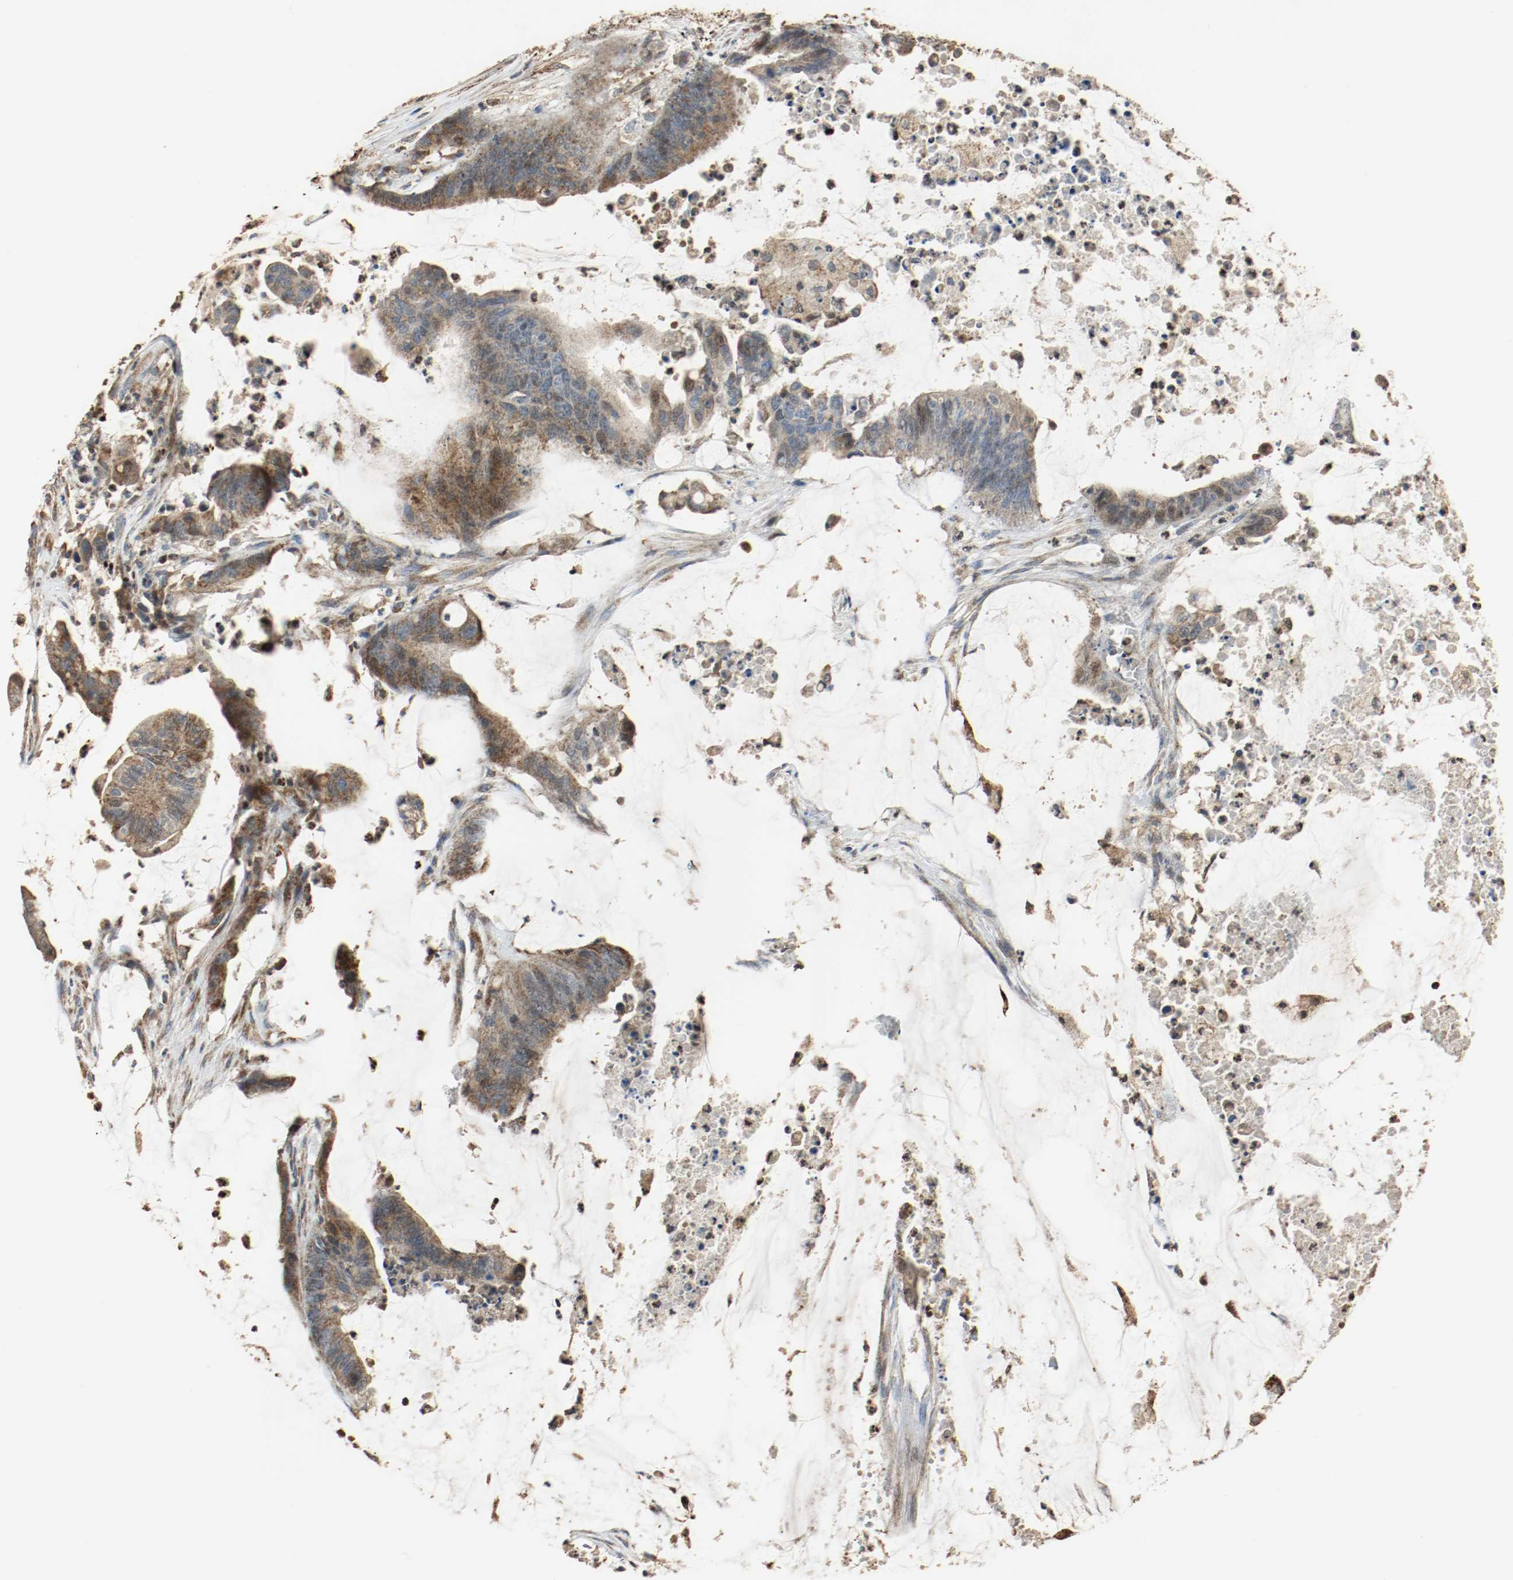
{"staining": {"intensity": "strong", "quantity": ">75%", "location": "cytoplasmic/membranous"}, "tissue": "colorectal cancer", "cell_type": "Tumor cells", "image_type": "cancer", "snomed": [{"axis": "morphology", "description": "Adenocarcinoma, NOS"}, {"axis": "topography", "description": "Rectum"}], "caption": "Strong cytoplasmic/membranous staining for a protein is identified in about >75% of tumor cells of colorectal cancer (adenocarcinoma) using immunohistochemistry.", "gene": "ALDH4A1", "patient": {"sex": "female", "age": 66}}